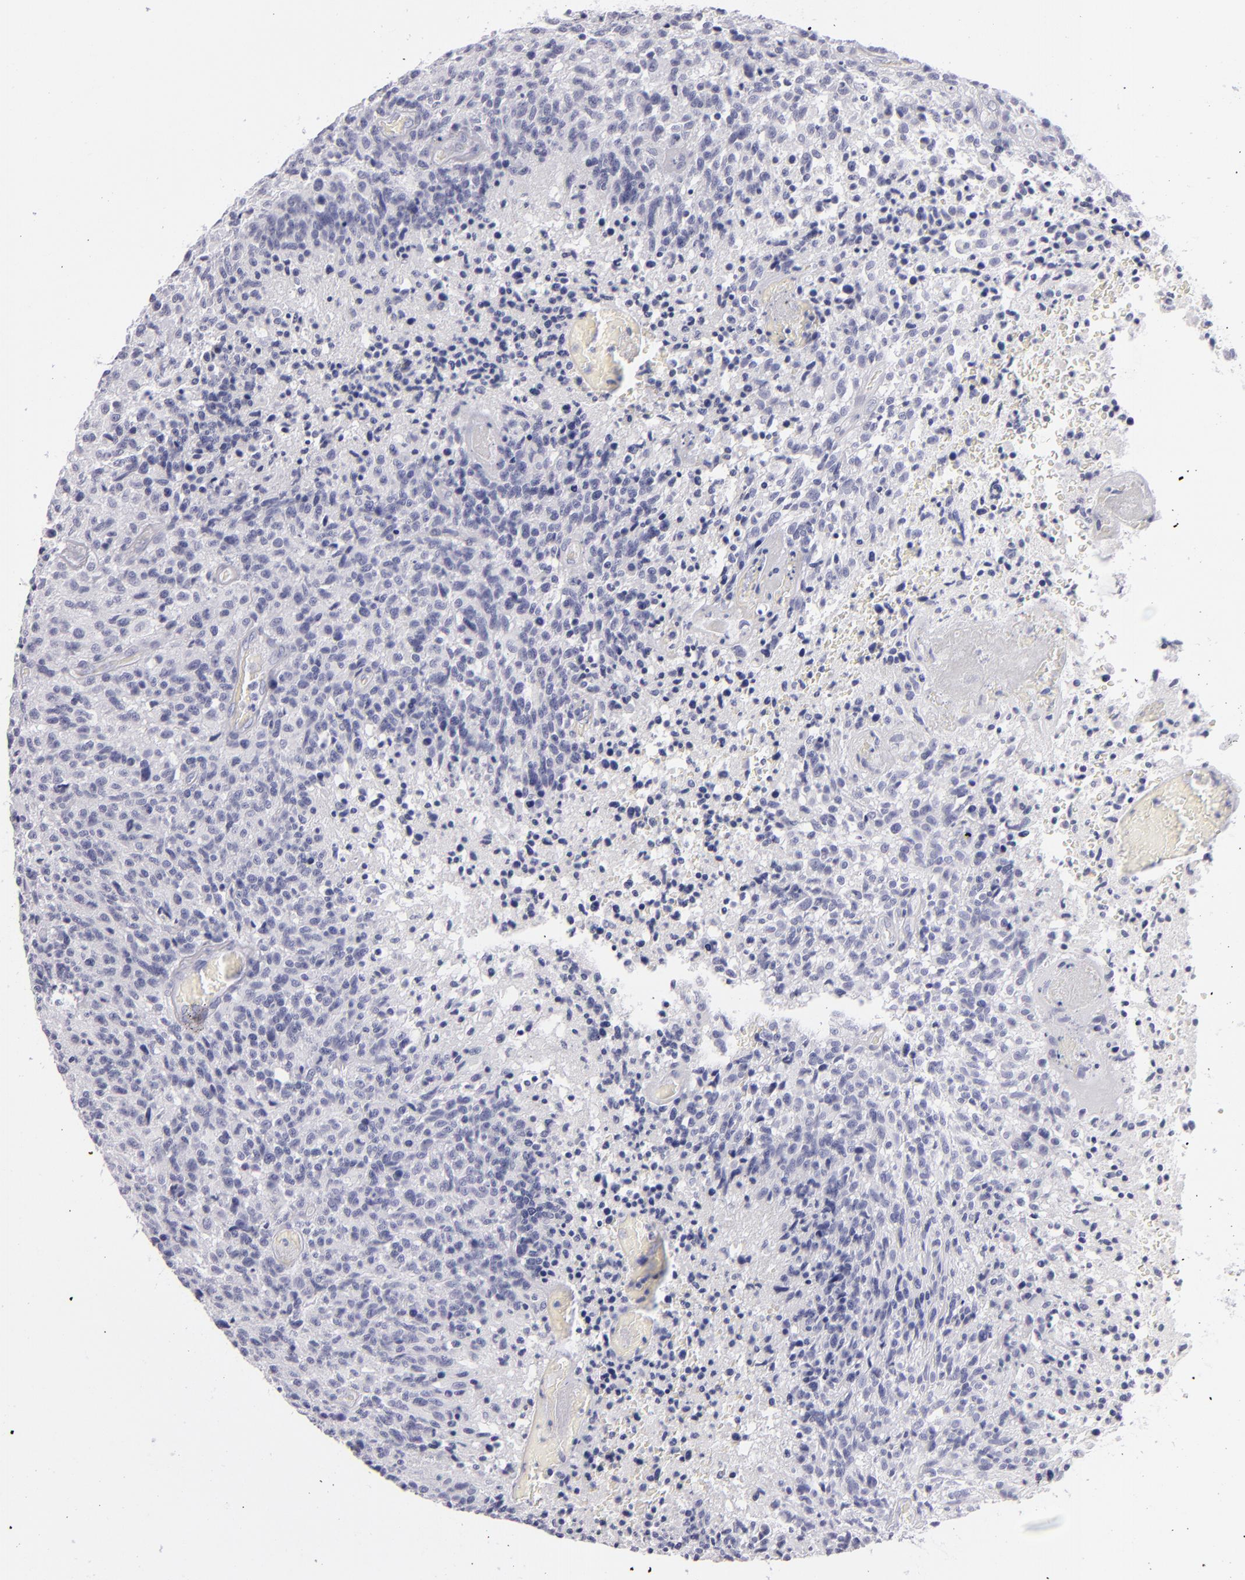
{"staining": {"intensity": "negative", "quantity": "none", "location": "none"}, "tissue": "glioma", "cell_type": "Tumor cells", "image_type": "cancer", "snomed": [{"axis": "morphology", "description": "Glioma, malignant, High grade"}, {"axis": "topography", "description": "Brain"}], "caption": "Histopathology image shows no significant protein expression in tumor cells of glioma. (DAB immunohistochemistry, high magnification).", "gene": "MYH11", "patient": {"sex": "male", "age": 36}}